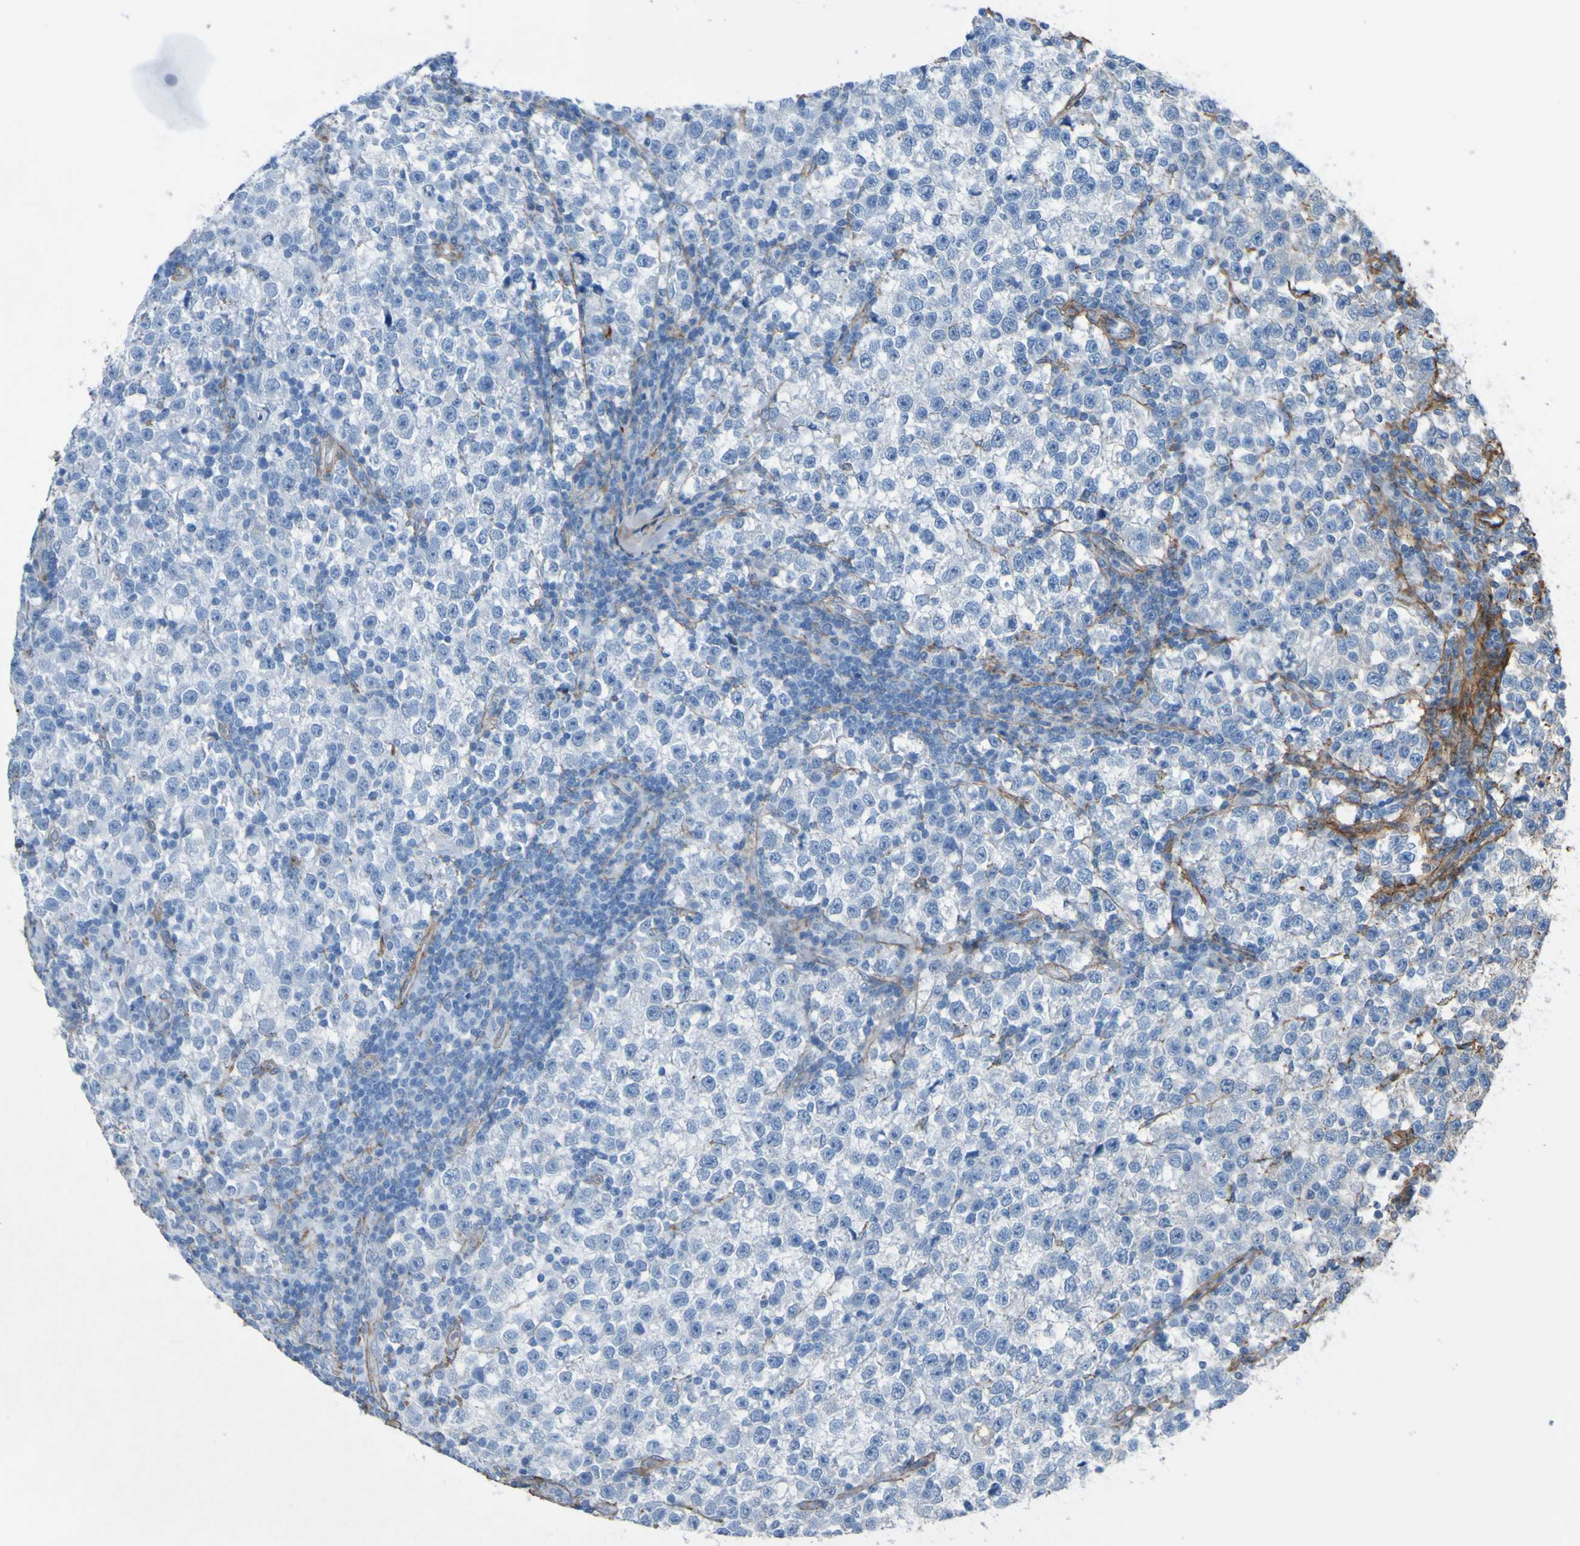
{"staining": {"intensity": "negative", "quantity": "none", "location": "none"}, "tissue": "testis cancer", "cell_type": "Tumor cells", "image_type": "cancer", "snomed": [{"axis": "morphology", "description": "Seminoma, NOS"}, {"axis": "topography", "description": "Testis"}], "caption": "IHC photomicrograph of neoplastic tissue: human testis cancer (seminoma) stained with DAB (3,3'-diaminobenzidine) exhibits no significant protein positivity in tumor cells.", "gene": "COL4A2", "patient": {"sex": "male", "age": 43}}